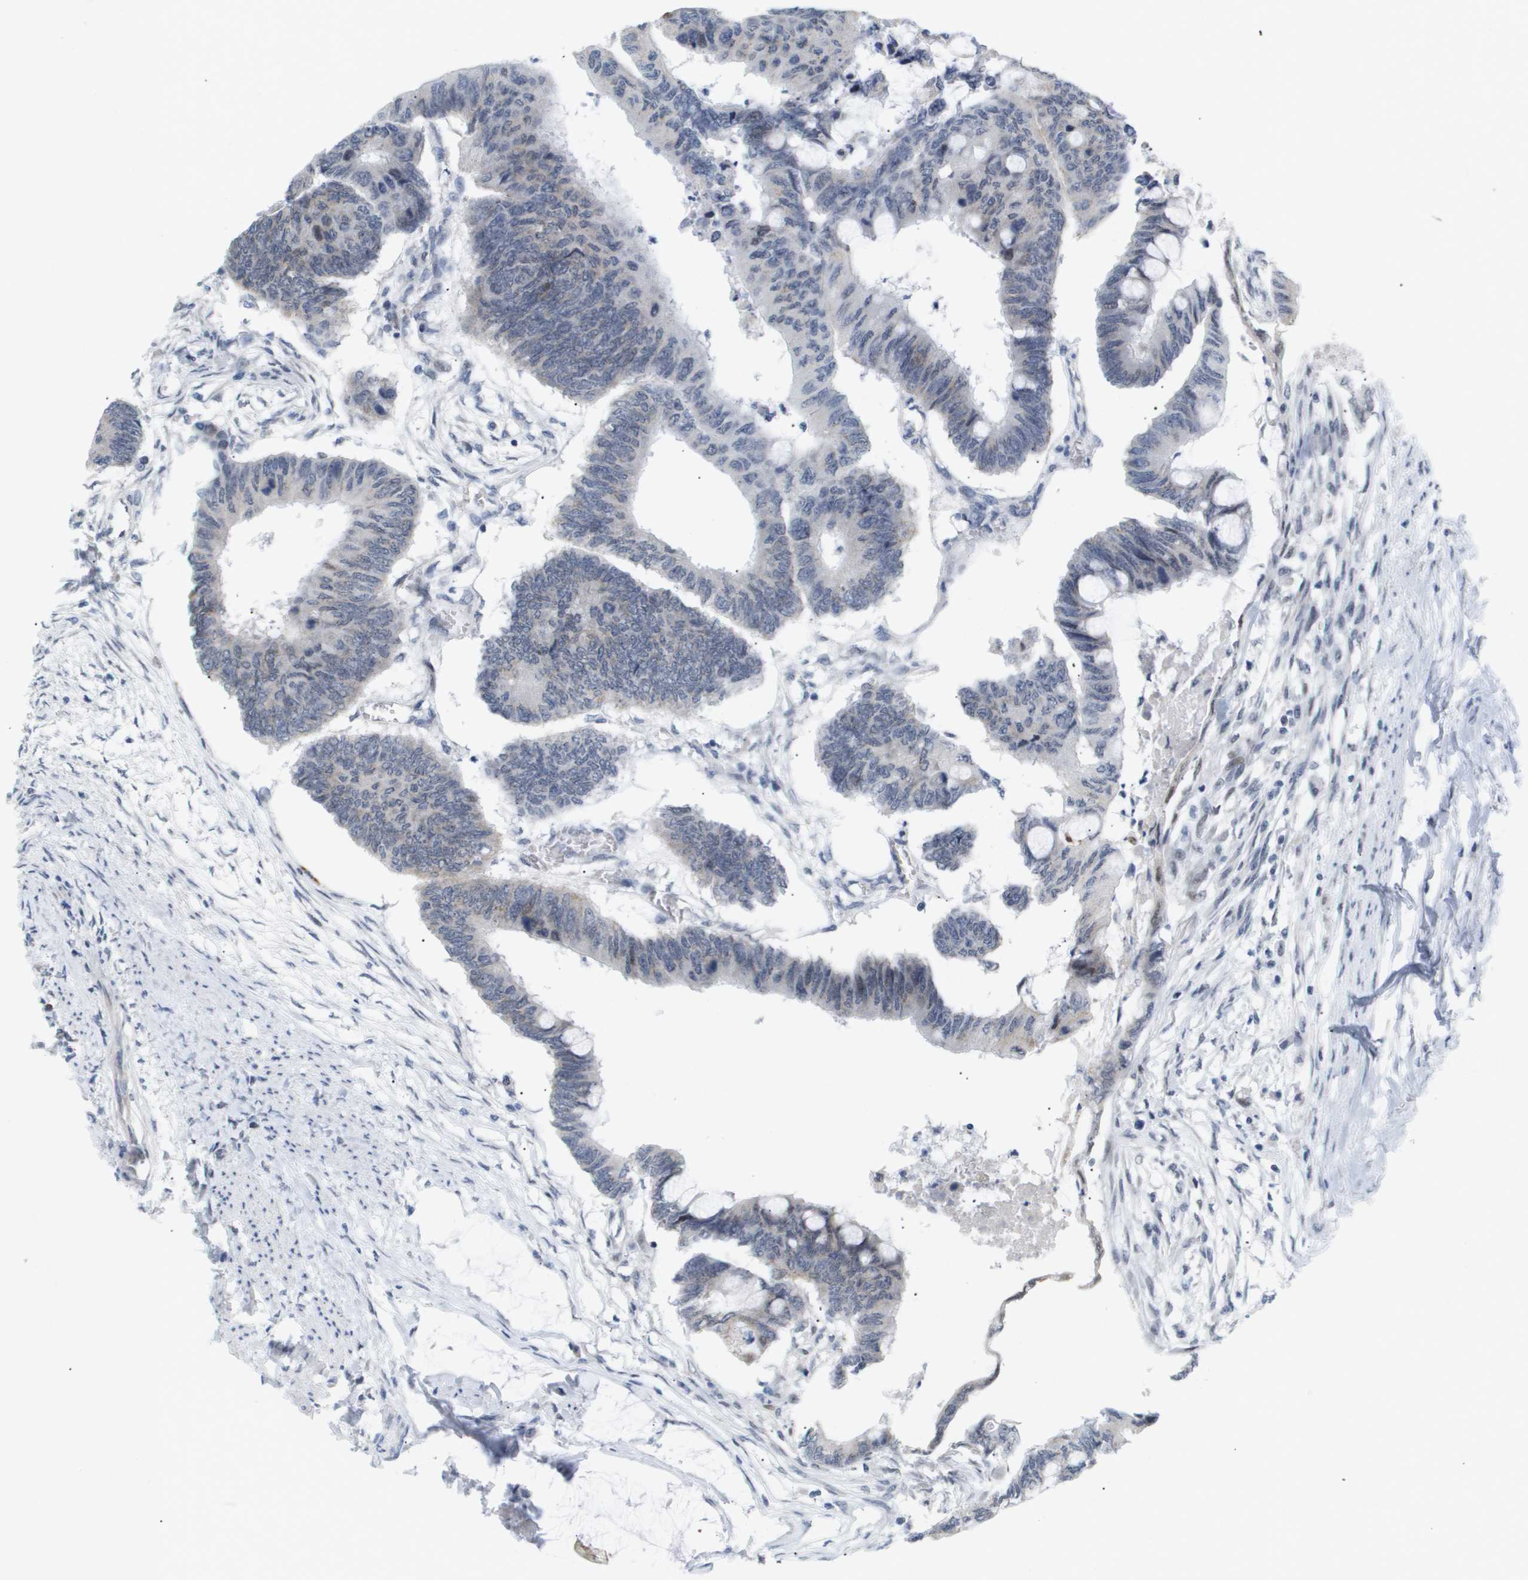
{"staining": {"intensity": "weak", "quantity": "<25%", "location": "nuclear"}, "tissue": "colorectal cancer", "cell_type": "Tumor cells", "image_type": "cancer", "snomed": [{"axis": "morphology", "description": "Normal tissue, NOS"}, {"axis": "morphology", "description": "Adenocarcinoma, NOS"}, {"axis": "topography", "description": "Rectum"}, {"axis": "topography", "description": "Peripheral nerve tissue"}], "caption": "DAB (3,3'-diaminobenzidine) immunohistochemical staining of human colorectal cancer (adenocarcinoma) exhibits no significant staining in tumor cells.", "gene": "PPARD", "patient": {"sex": "male", "age": 92}}